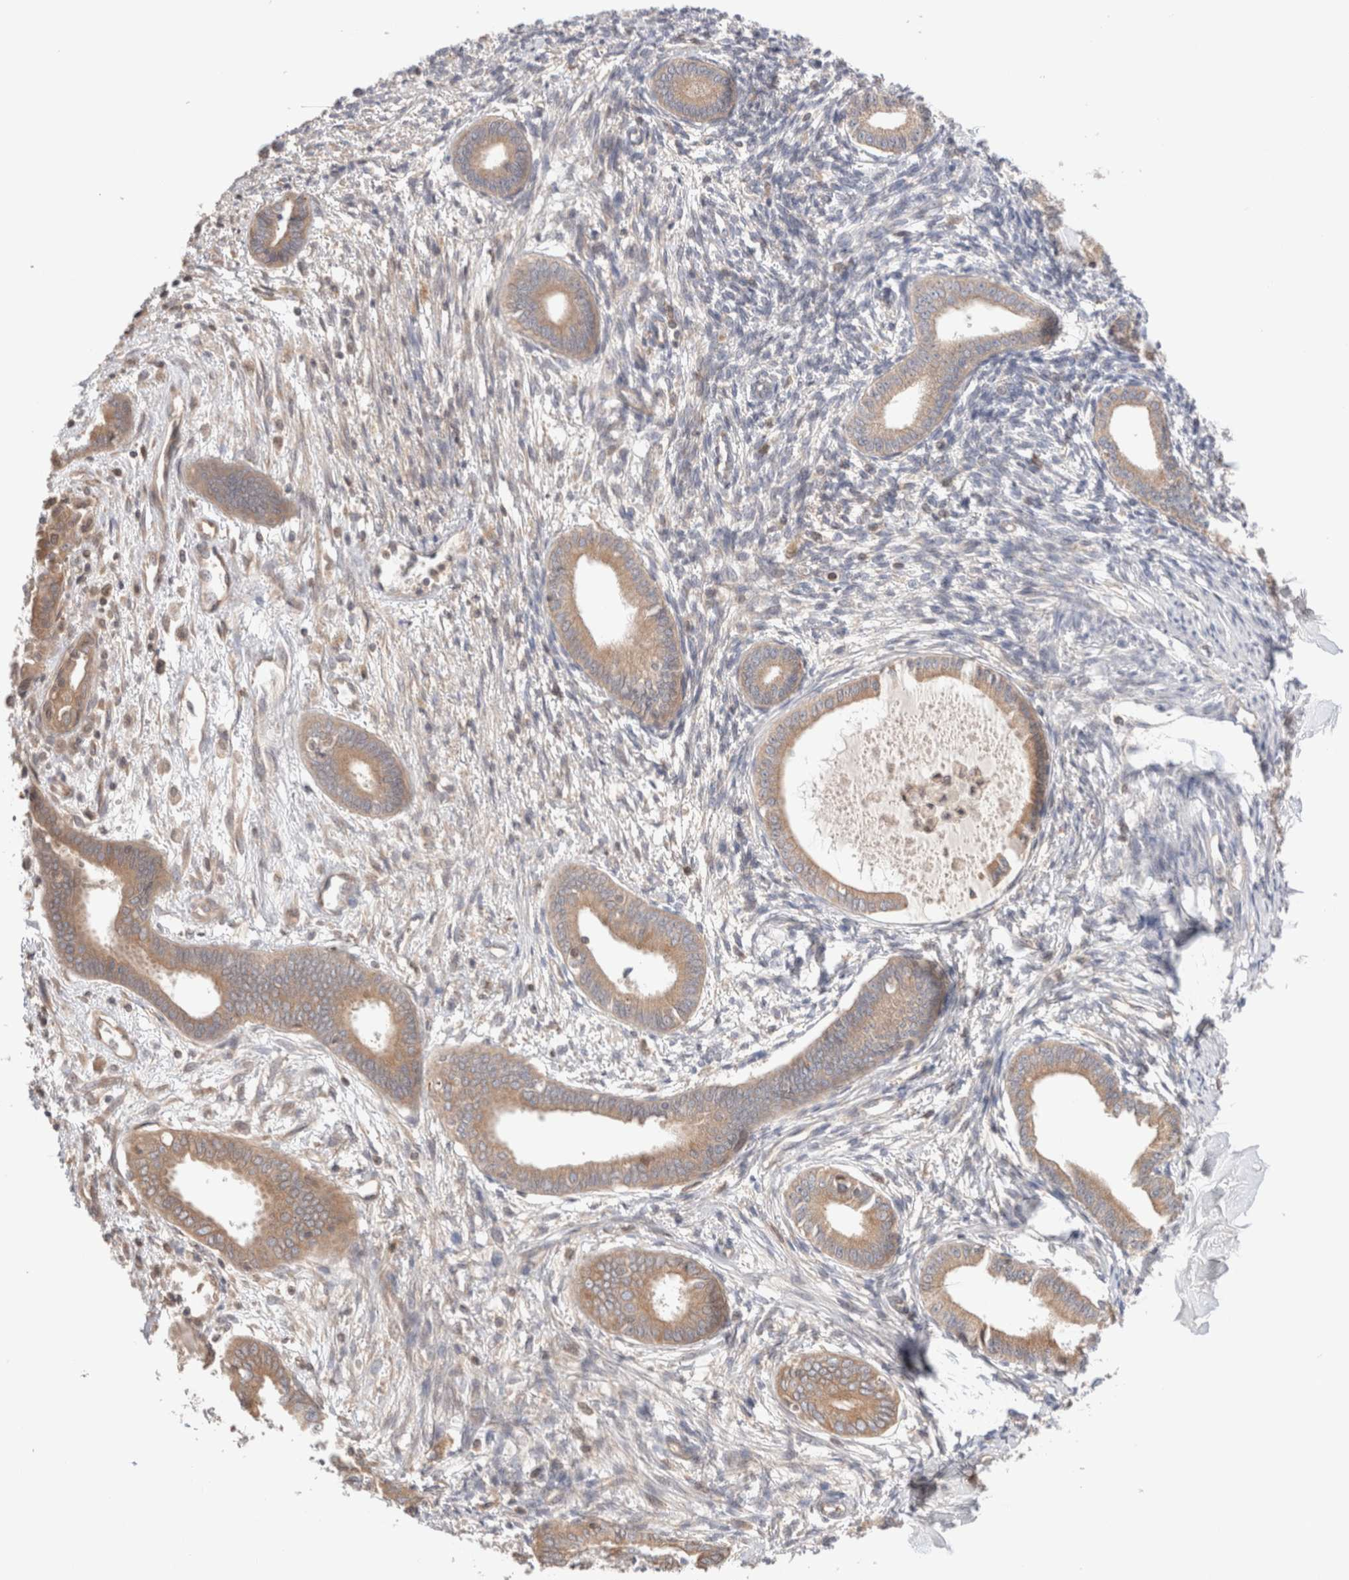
{"staining": {"intensity": "weak", "quantity": "<25%", "location": "cytoplasmic/membranous"}, "tissue": "endometrium", "cell_type": "Cells in endometrial stroma", "image_type": "normal", "snomed": [{"axis": "morphology", "description": "Normal tissue, NOS"}, {"axis": "topography", "description": "Endometrium"}], "caption": "Immunohistochemistry (IHC) photomicrograph of unremarkable endometrium: endometrium stained with DAB shows no significant protein staining in cells in endometrial stroma. The staining is performed using DAB brown chromogen with nuclei counter-stained in using hematoxylin.", "gene": "SIKE1", "patient": {"sex": "female", "age": 56}}